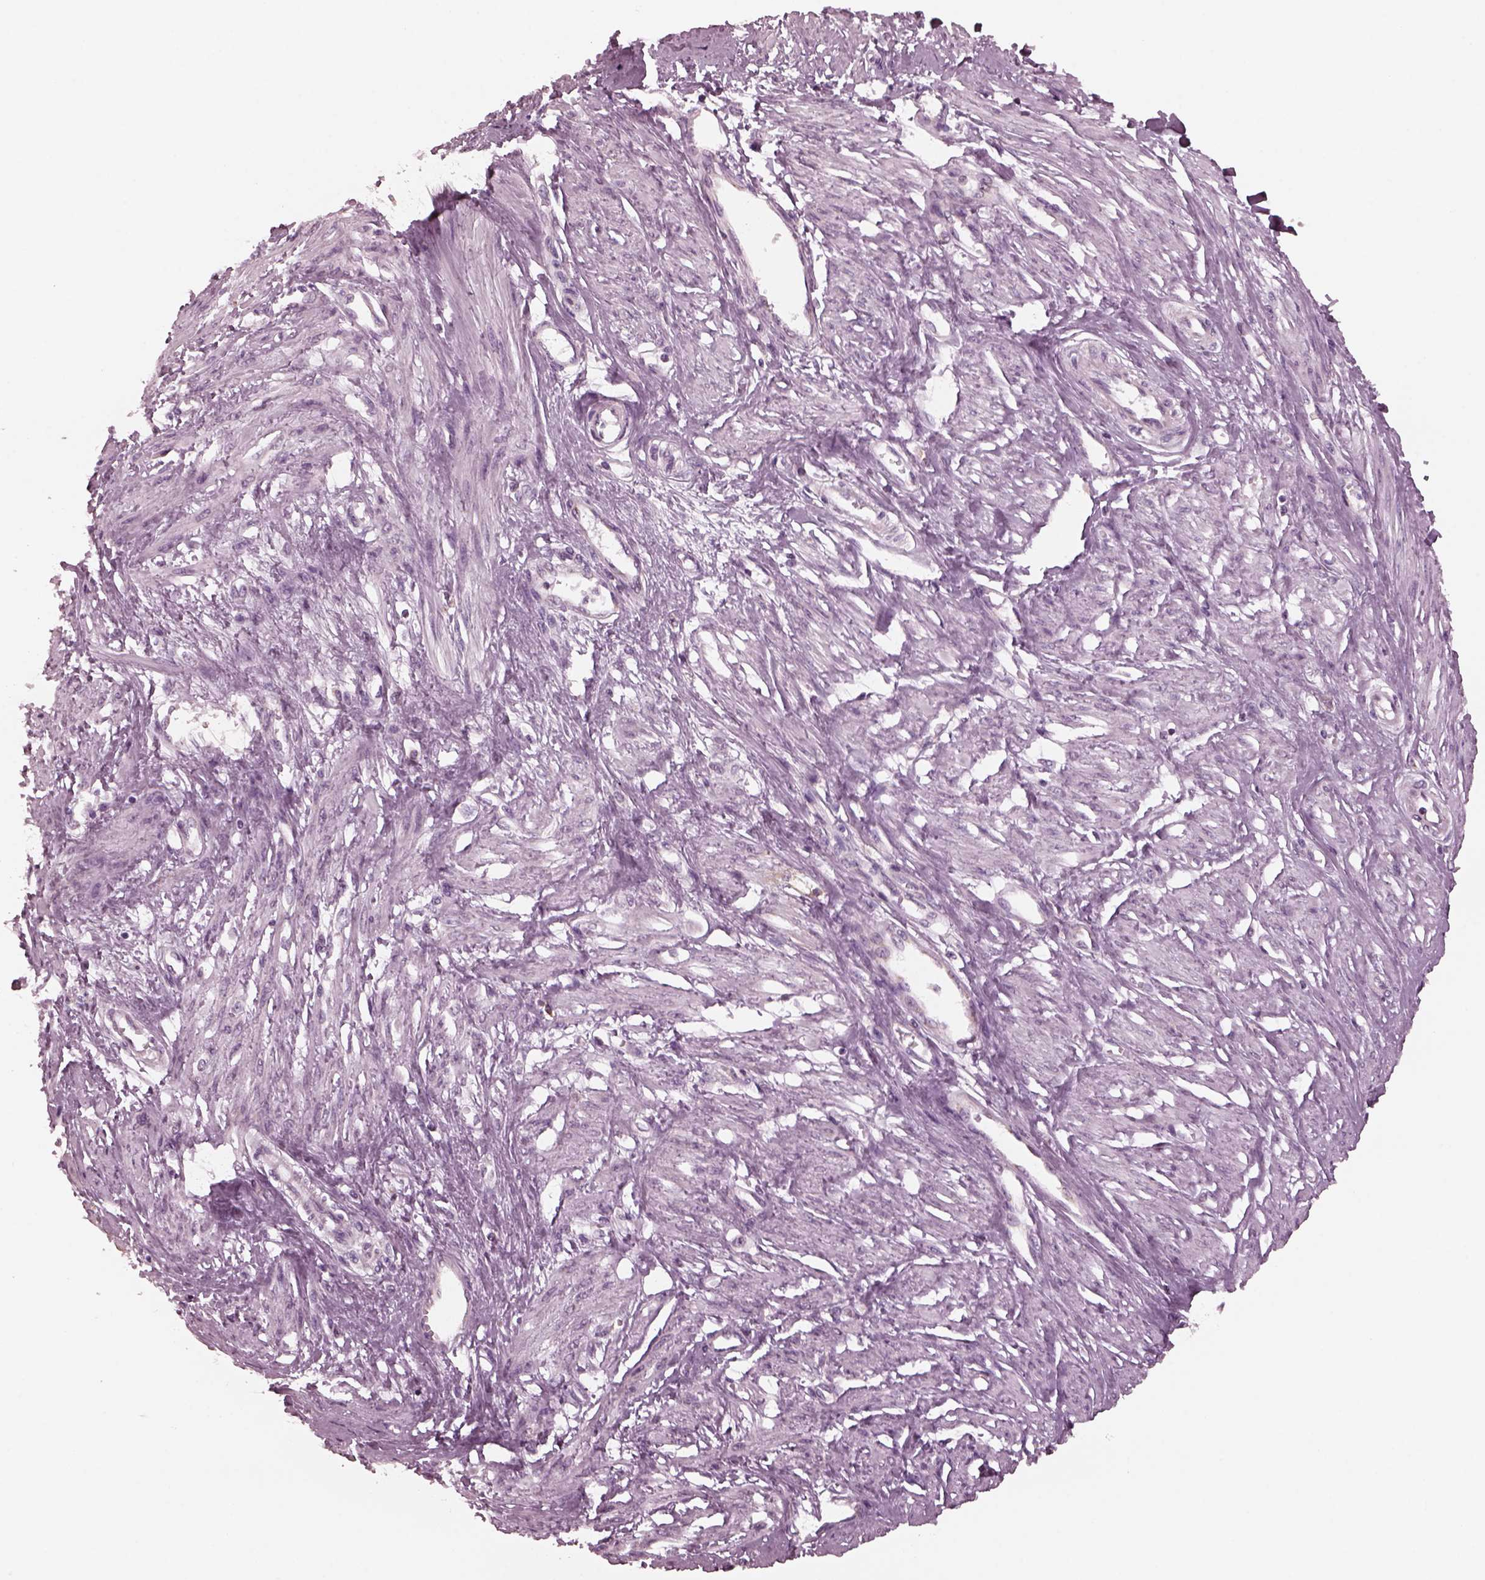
{"staining": {"intensity": "negative", "quantity": "none", "location": "none"}, "tissue": "smooth muscle", "cell_type": "Smooth muscle cells", "image_type": "normal", "snomed": [{"axis": "morphology", "description": "Normal tissue, NOS"}, {"axis": "topography", "description": "Smooth muscle"}, {"axis": "topography", "description": "Uterus"}], "caption": "Smooth muscle stained for a protein using immunohistochemistry shows no expression smooth muscle cells.", "gene": "CELSR3", "patient": {"sex": "female", "age": 39}}